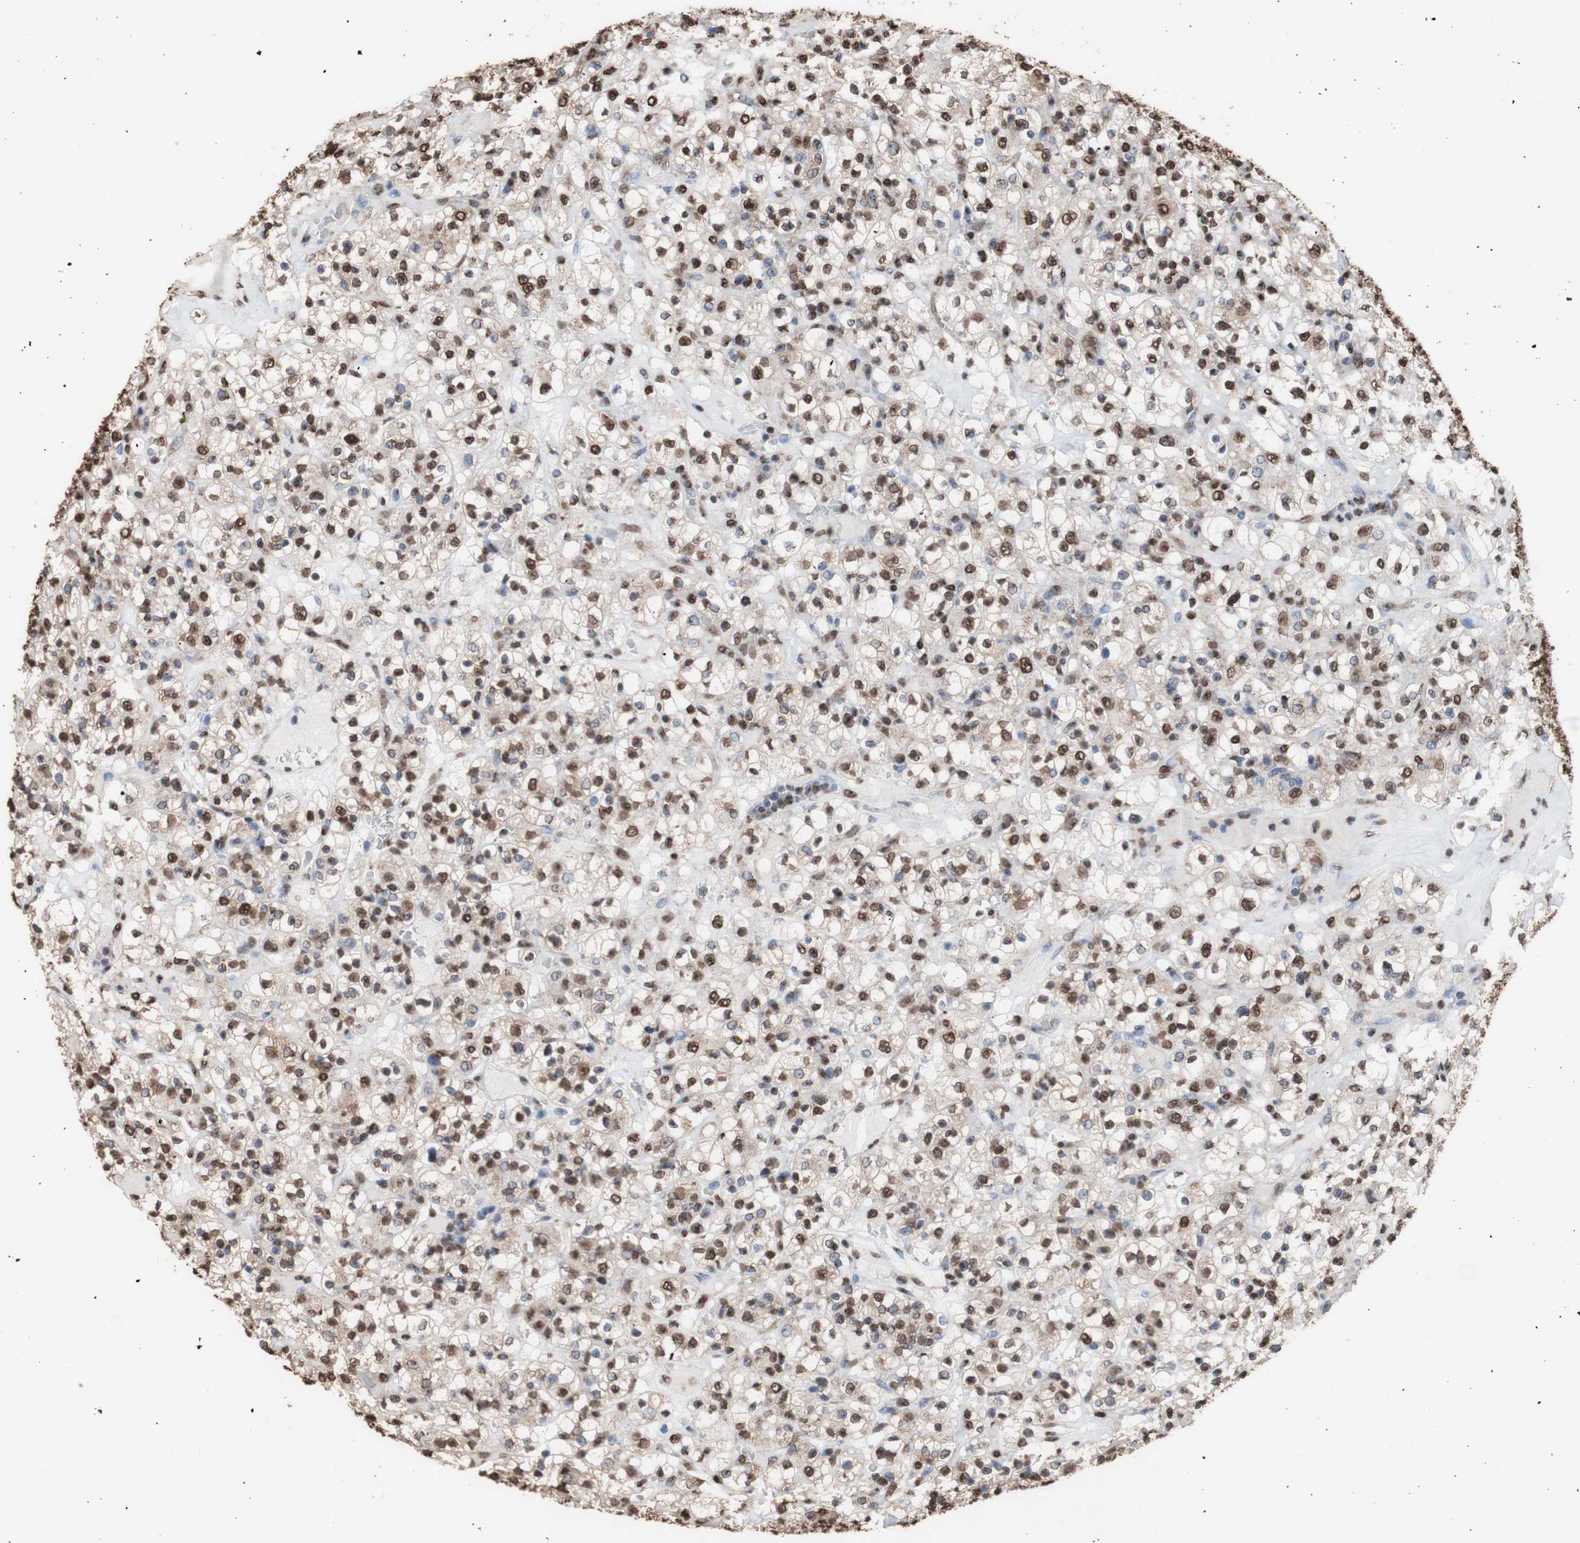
{"staining": {"intensity": "strong", "quantity": ">75%", "location": "cytoplasmic/membranous,nuclear"}, "tissue": "renal cancer", "cell_type": "Tumor cells", "image_type": "cancer", "snomed": [{"axis": "morphology", "description": "Normal tissue, NOS"}, {"axis": "morphology", "description": "Adenocarcinoma, NOS"}, {"axis": "topography", "description": "Kidney"}], "caption": "Immunohistochemical staining of adenocarcinoma (renal) reveals high levels of strong cytoplasmic/membranous and nuclear staining in approximately >75% of tumor cells. (DAB = brown stain, brightfield microscopy at high magnification).", "gene": "PIDD1", "patient": {"sex": "female", "age": 72}}